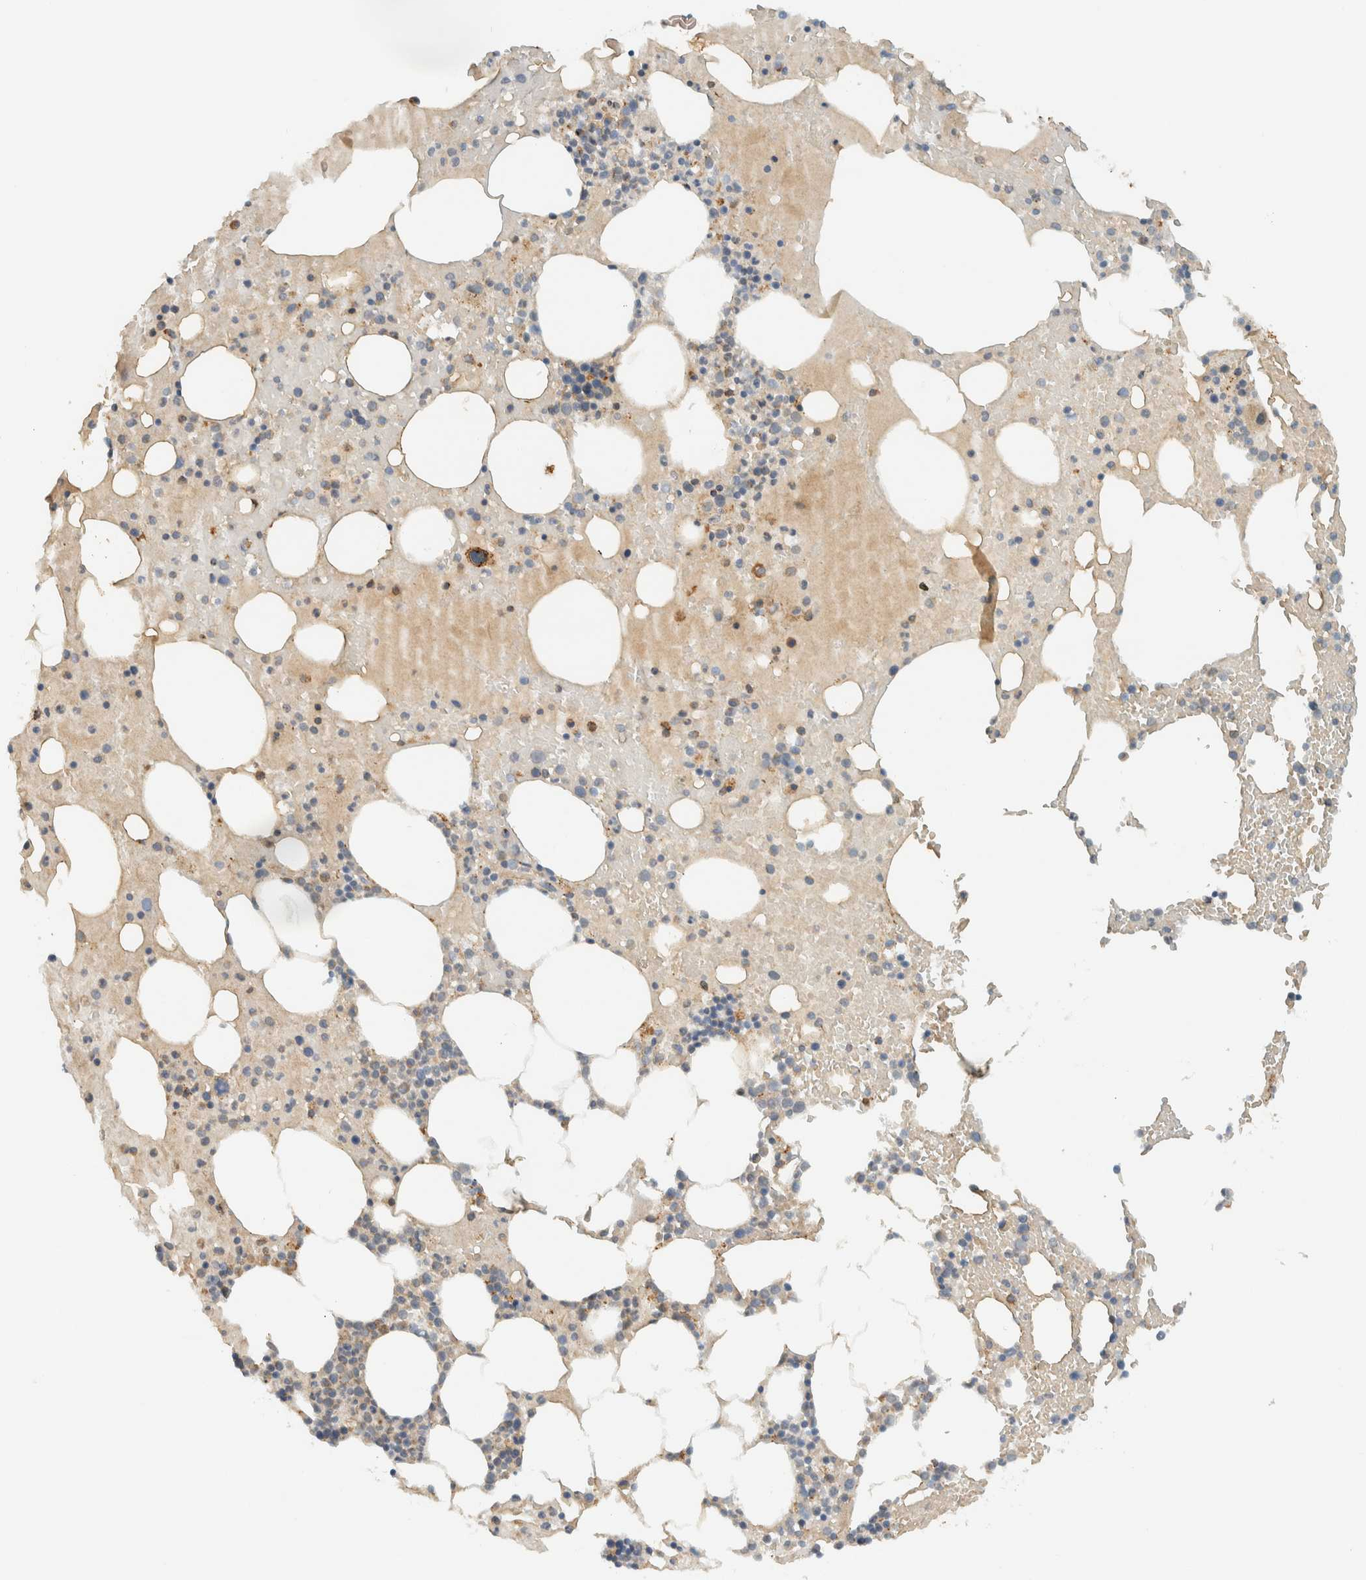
{"staining": {"intensity": "moderate", "quantity": "<25%", "location": "cytoplasmic/membranous"}, "tissue": "bone marrow", "cell_type": "Hematopoietic cells", "image_type": "normal", "snomed": [{"axis": "morphology", "description": "Normal tissue, NOS"}, {"axis": "morphology", "description": "Inflammation, NOS"}, {"axis": "topography", "description": "Bone marrow"}], "caption": "Unremarkable bone marrow reveals moderate cytoplasmic/membranous staining in about <25% of hematopoietic cells, visualized by immunohistochemistry.", "gene": "ITPRID1", "patient": {"sex": "male", "age": 68}}